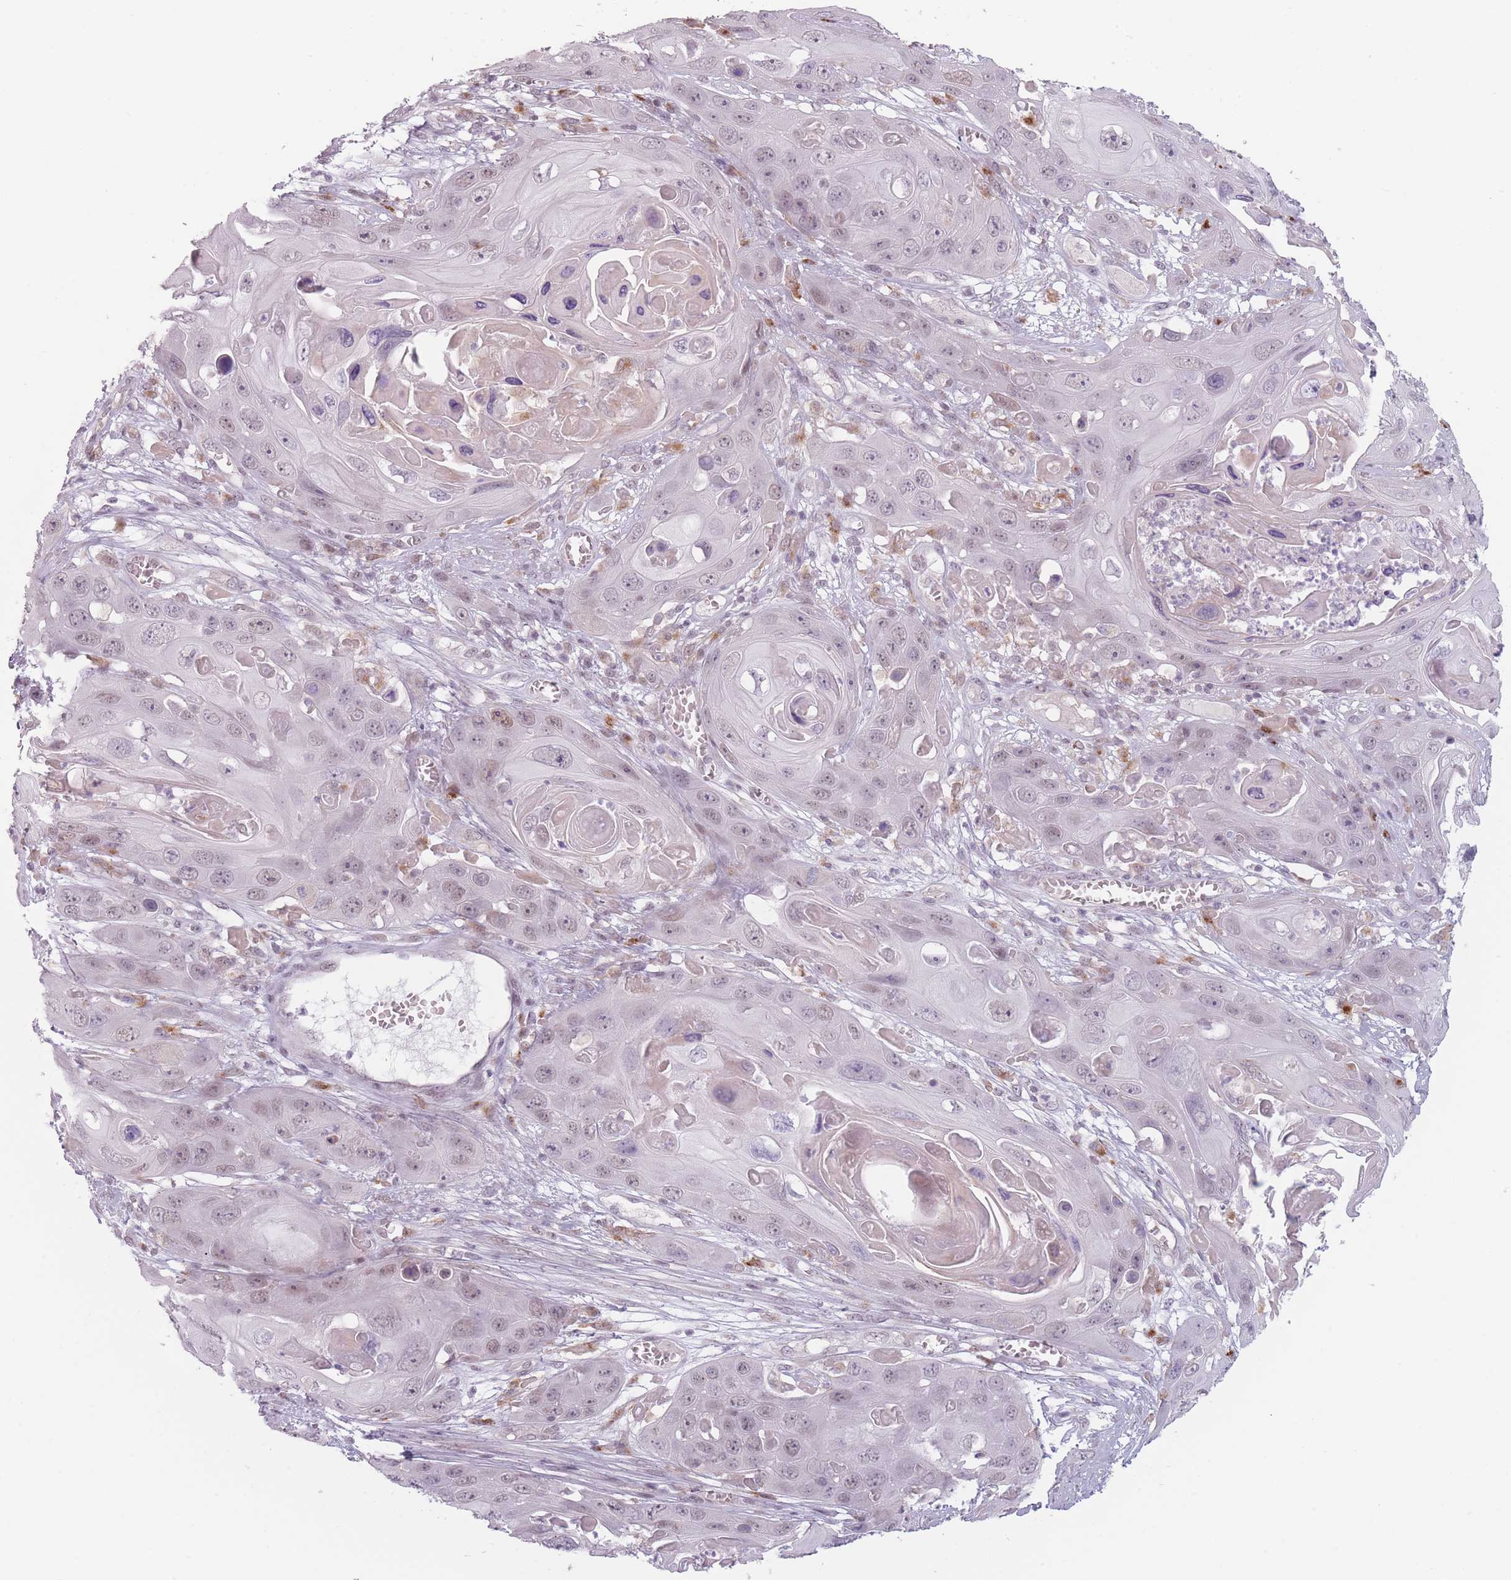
{"staining": {"intensity": "weak", "quantity": "25%-75%", "location": "nuclear"}, "tissue": "skin cancer", "cell_type": "Tumor cells", "image_type": "cancer", "snomed": [{"axis": "morphology", "description": "Squamous cell carcinoma, NOS"}, {"axis": "topography", "description": "Skin"}], "caption": "Immunohistochemistry (IHC) image of neoplastic tissue: human skin cancer stained using IHC reveals low levels of weak protein expression localized specifically in the nuclear of tumor cells, appearing as a nuclear brown color.", "gene": "OR10C1", "patient": {"sex": "male", "age": 55}}